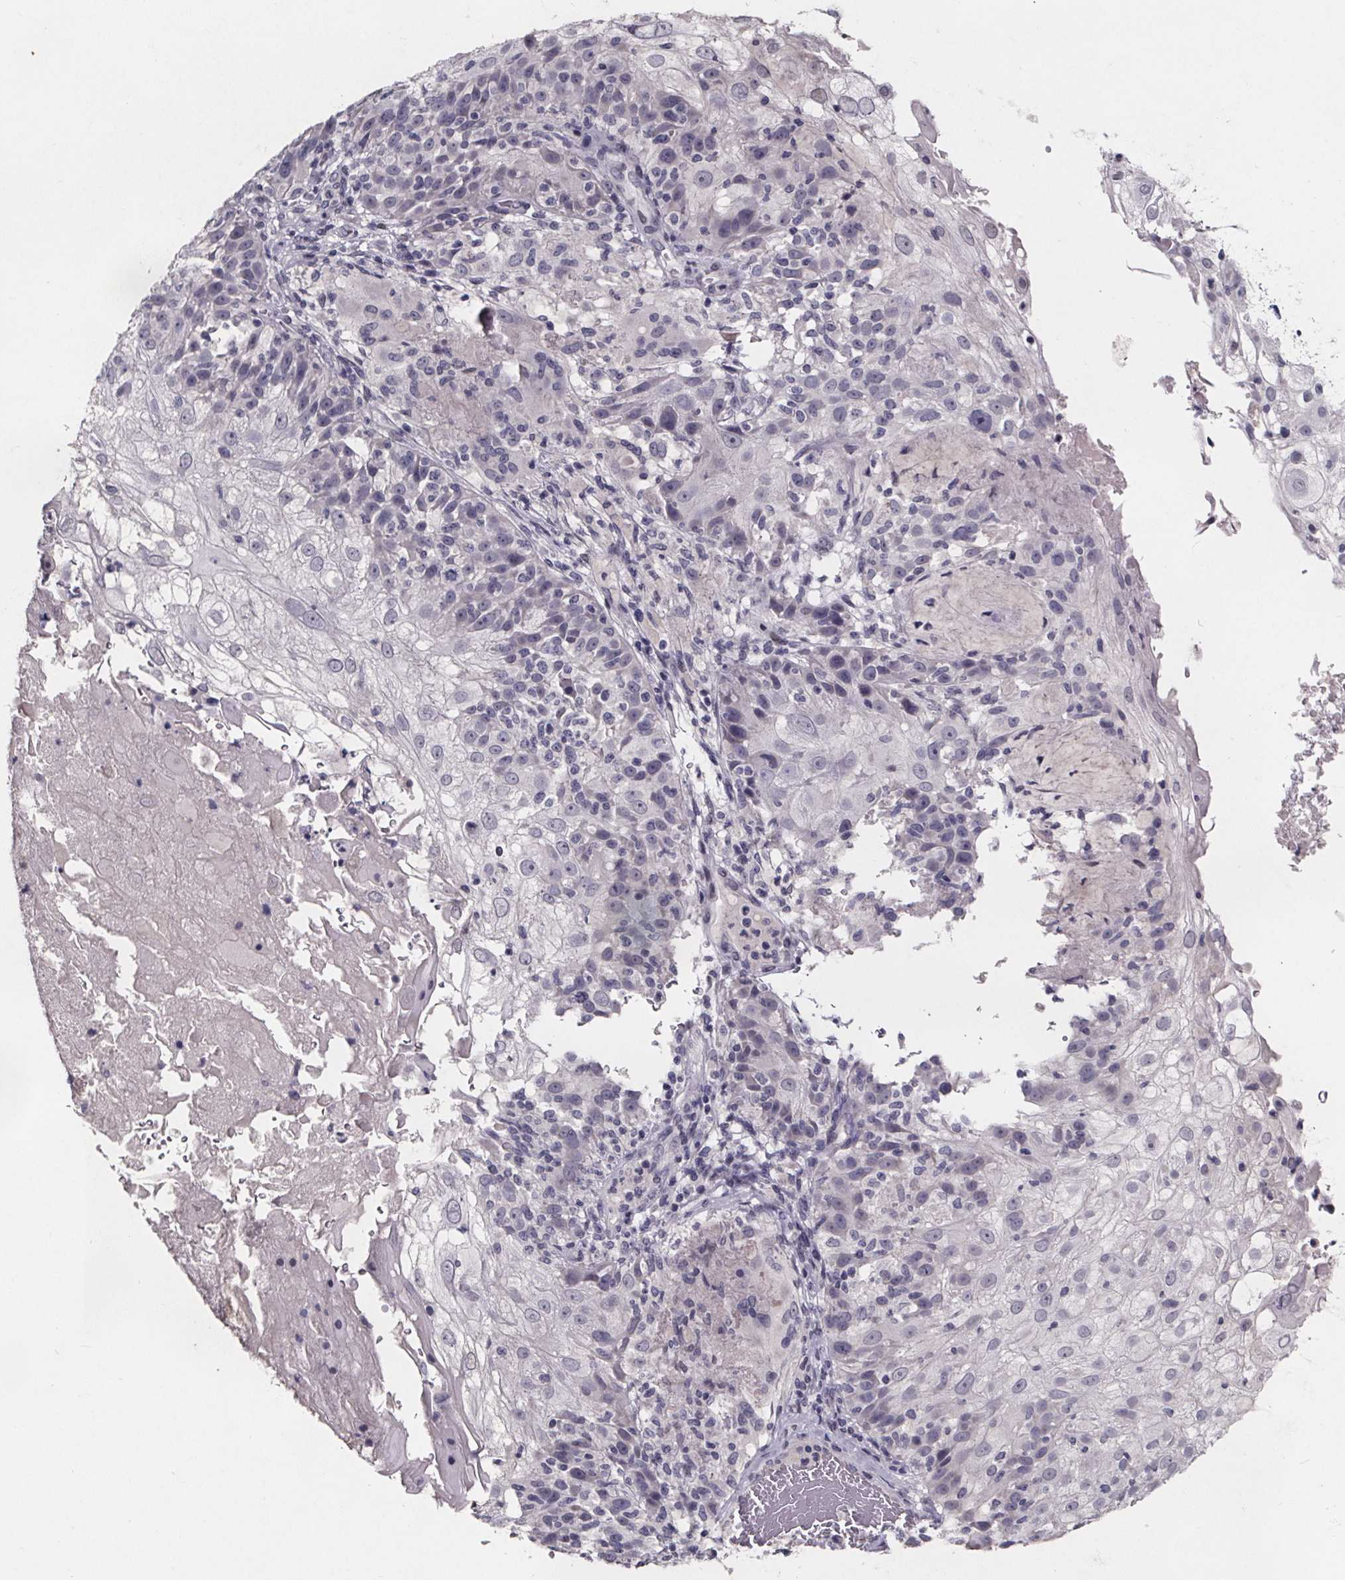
{"staining": {"intensity": "negative", "quantity": "none", "location": "none"}, "tissue": "skin cancer", "cell_type": "Tumor cells", "image_type": "cancer", "snomed": [{"axis": "morphology", "description": "Normal tissue, NOS"}, {"axis": "morphology", "description": "Squamous cell carcinoma, NOS"}, {"axis": "topography", "description": "Skin"}], "caption": "Histopathology image shows no protein expression in tumor cells of skin squamous cell carcinoma tissue.", "gene": "AR", "patient": {"sex": "female", "age": 83}}